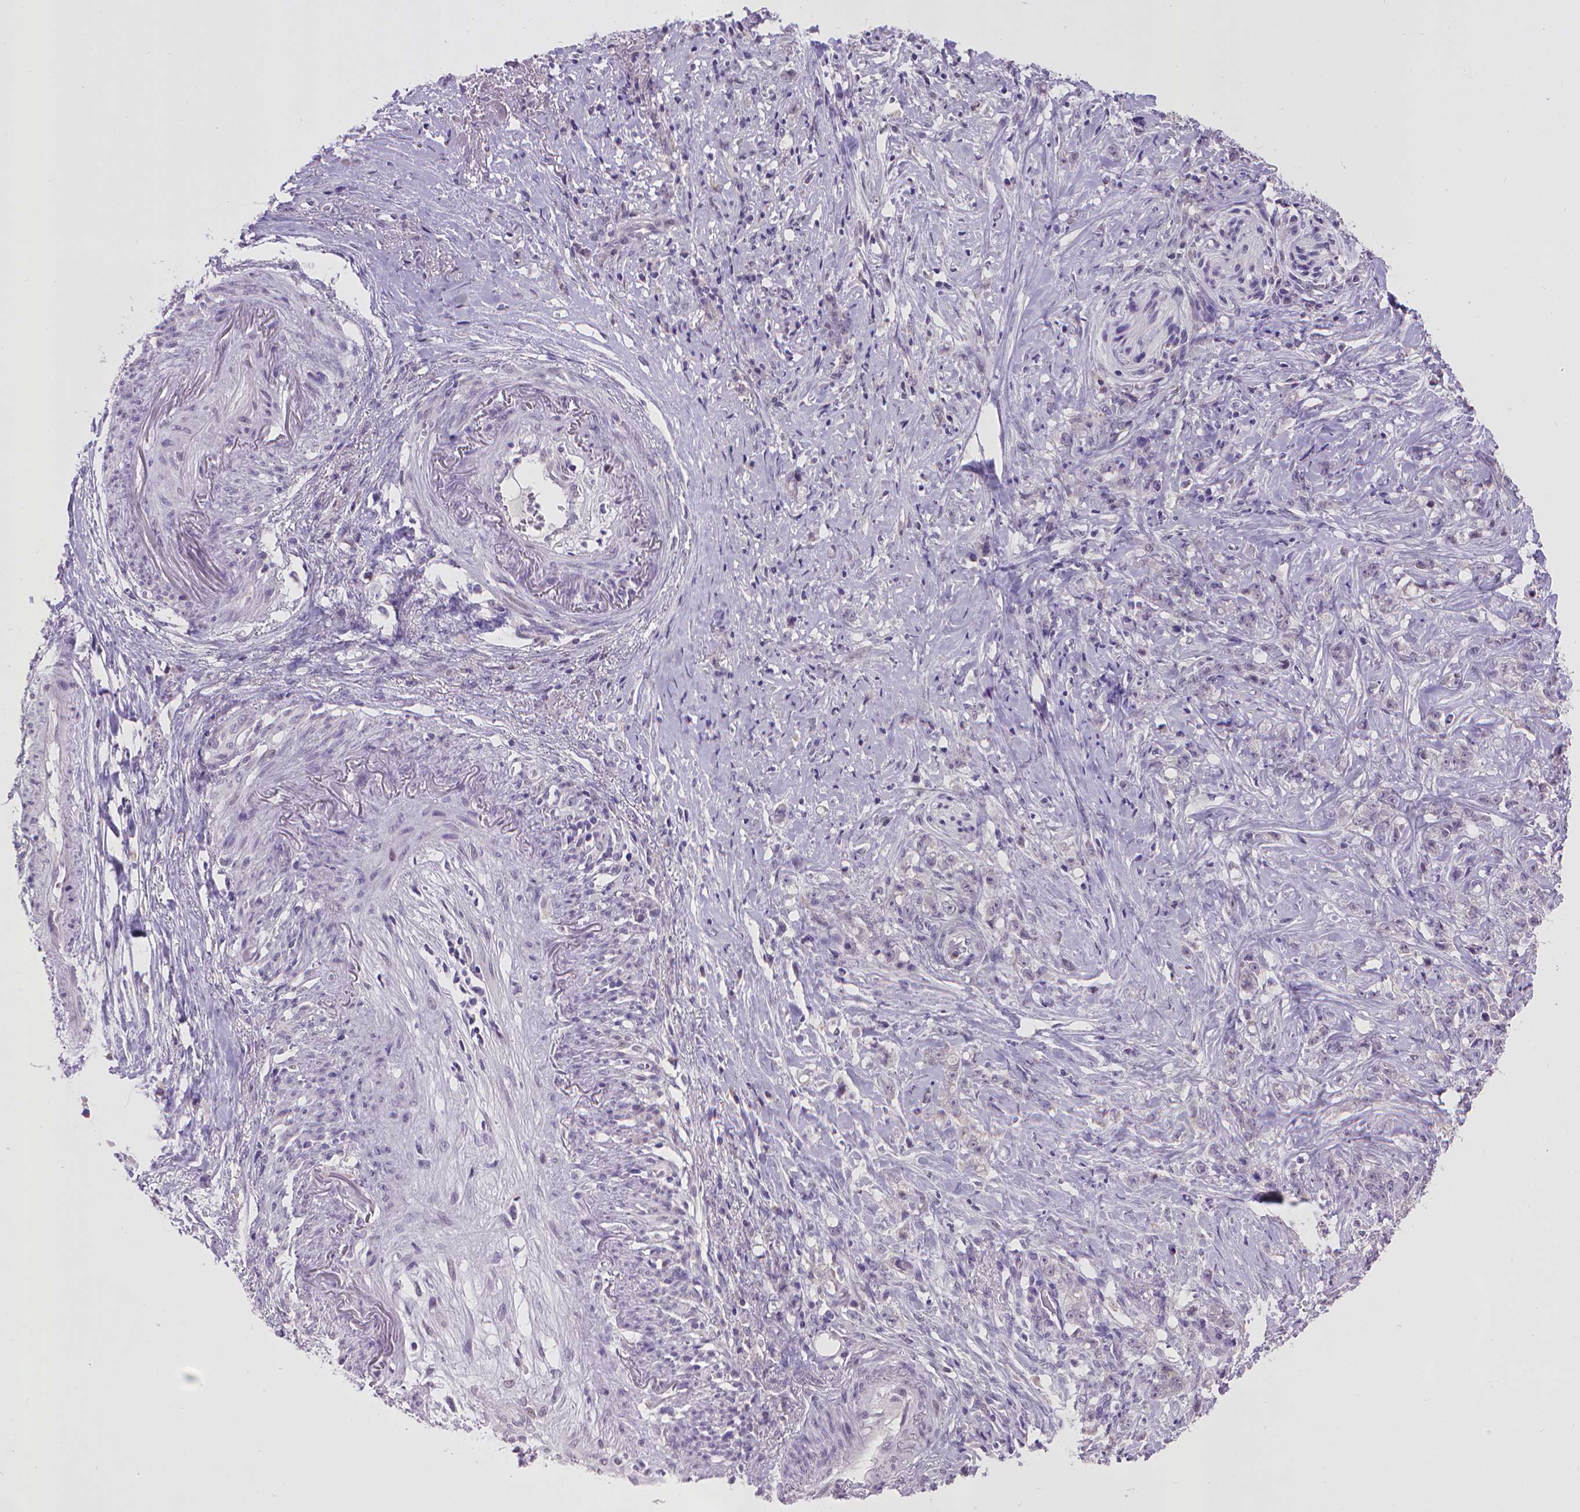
{"staining": {"intensity": "negative", "quantity": "none", "location": "none"}, "tissue": "stomach cancer", "cell_type": "Tumor cells", "image_type": "cancer", "snomed": [{"axis": "morphology", "description": "Adenocarcinoma, NOS"}, {"axis": "topography", "description": "Stomach, lower"}], "caption": "Stomach cancer (adenocarcinoma) was stained to show a protein in brown. There is no significant positivity in tumor cells.", "gene": "KMO", "patient": {"sex": "male", "age": 88}}